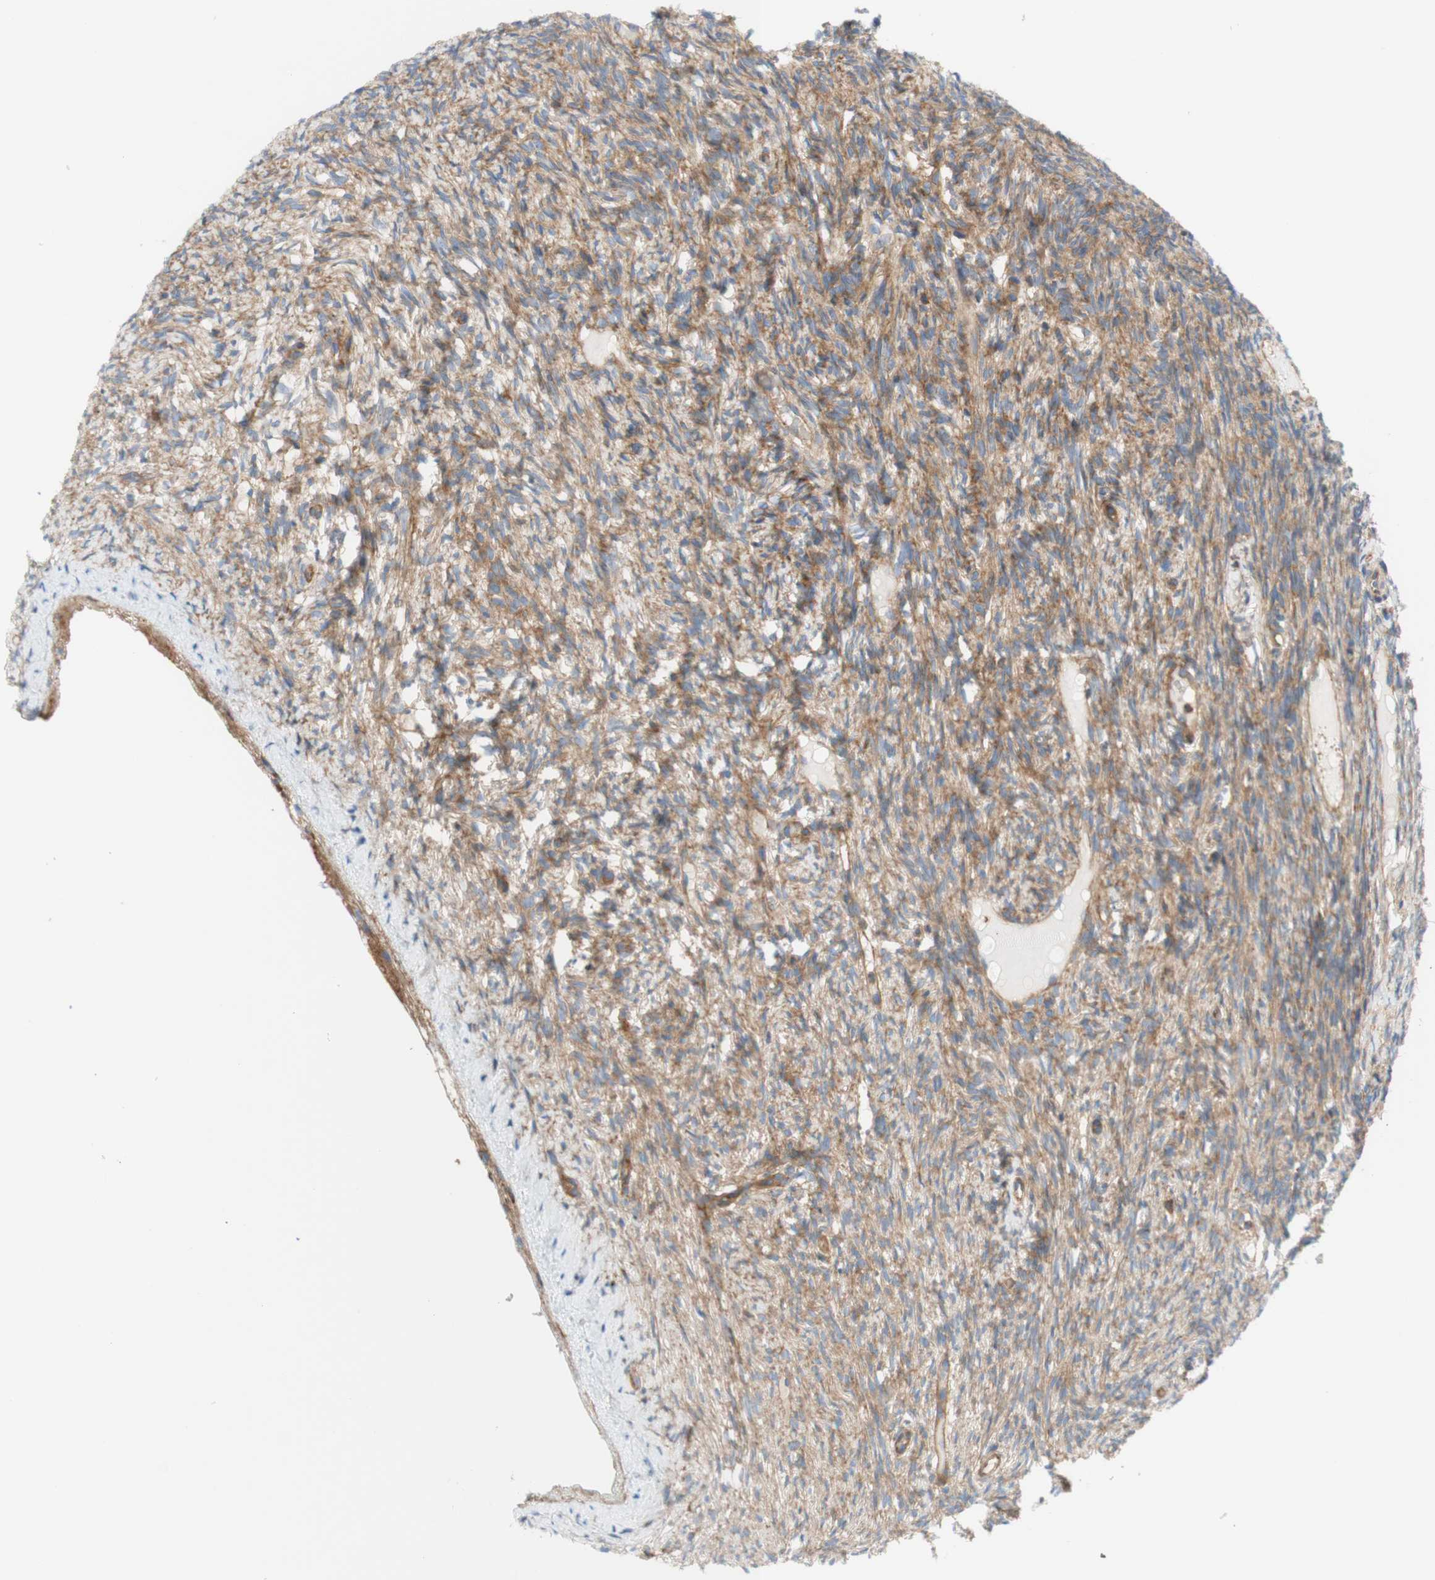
{"staining": {"intensity": "weak", "quantity": "25%-75%", "location": "cytoplasmic/membranous"}, "tissue": "ovary", "cell_type": "Ovarian stroma cells", "image_type": "normal", "snomed": [{"axis": "morphology", "description": "Normal tissue, NOS"}, {"axis": "topography", "description": "Ovary"}], "caption": "Unremarkable ovary was stained to show a protein in brown. There is low levels of weak cytoplasmic/membranous positivity in about 25%-75% of ovarian stroma cells. (DAB = brown stain, brightfield microscopy at high magnification).", "gene": "STOM", "patient": {"sex": "female", "age": 33}}